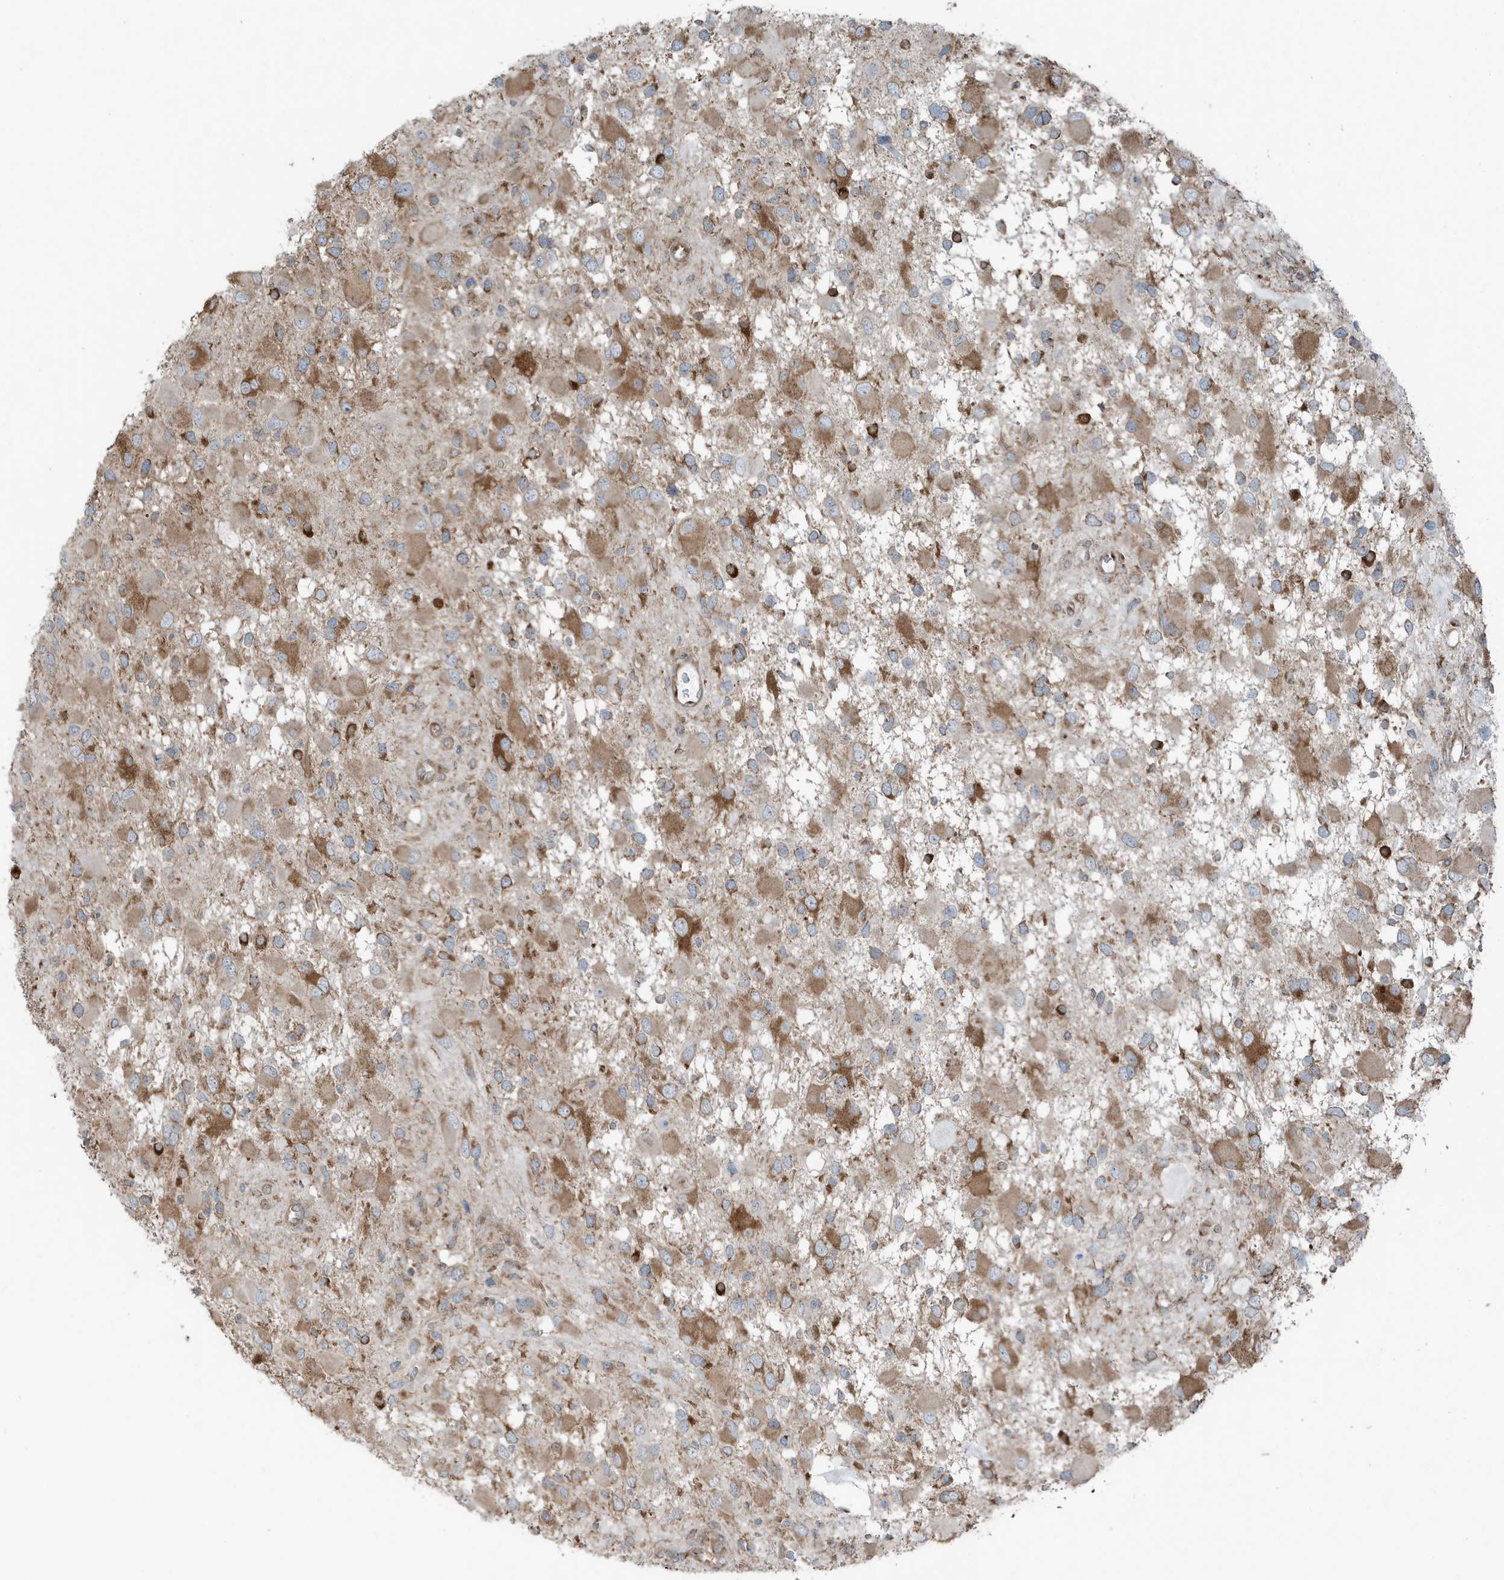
{"staining": {"intensity": "moderate", "quantity": ">75%", "location": "cytoplasmic/membranous"}, "tissue": "glioma", "cell_type": "Tumor cells", "image_type": "cancer", "snomed": [{"axis": "morphology", "description": "Glioma, malignant, High grade"}, {"axis": "topography", "description": "Brain"}], "caption": "About >75% of tumor cells in human glioma reveal moderate cytoplasmic/membranous protein expression as visualized by brown immunohistochemical staining.", "gene": "GOLGA4", "patient": {"sex": "male", "age": 53}}